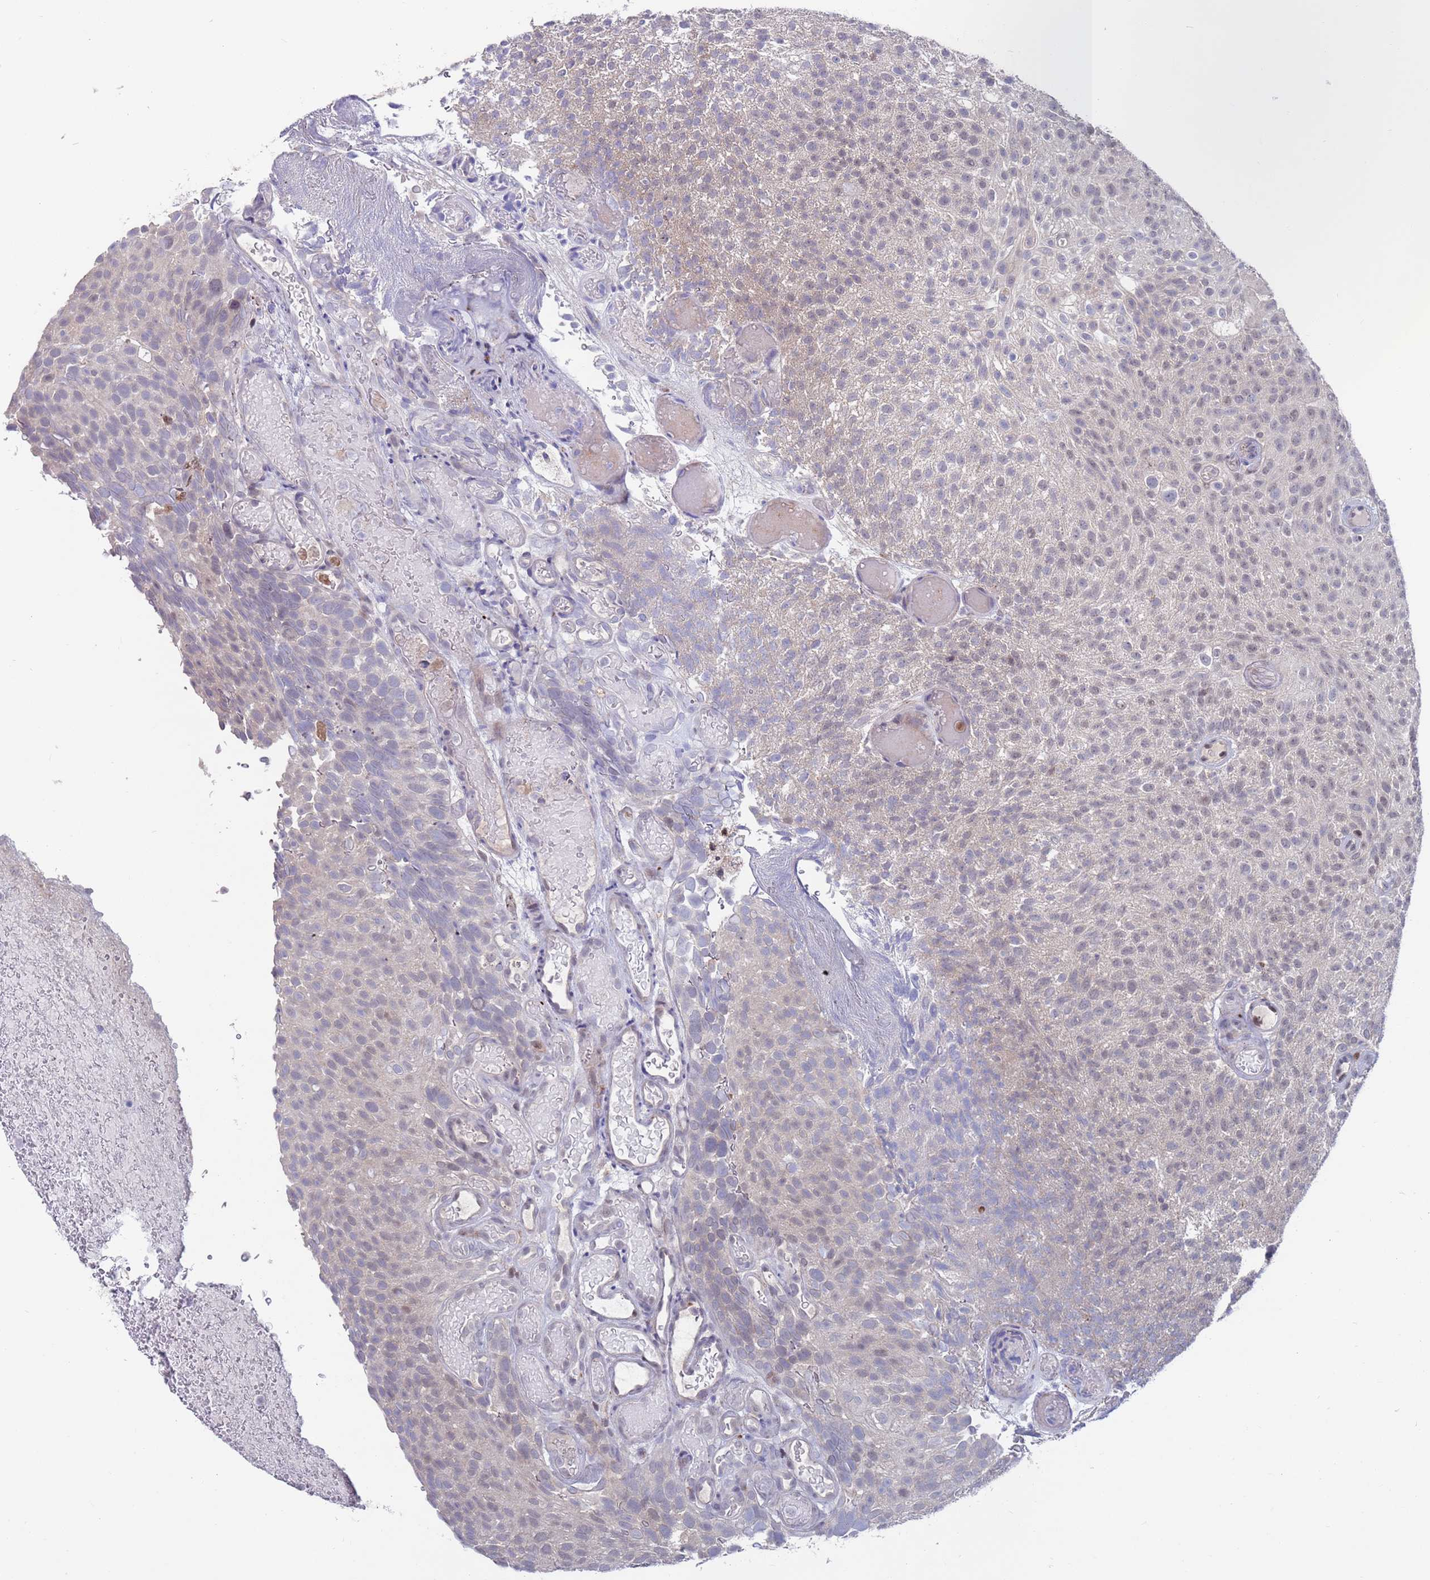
{"staining": {"intensity": "weak", "quantity": "<25%", "location": "nuclear"}, "tissue": "urothelial cancer", "cell_type": "Tumor cells", "image_type": "cancer", "snomed": [{"axis": "morphology", "description": "Urothelial carcinoma, Low grade"}, {"axis": "topography", "description": "Urinary bladder"}], "caption": "This is an IHC image of urothelial cancer. There is no expression in tumor cells.", "gene": "FBXO27", "patient": {"sex": "male", "age": 78}}